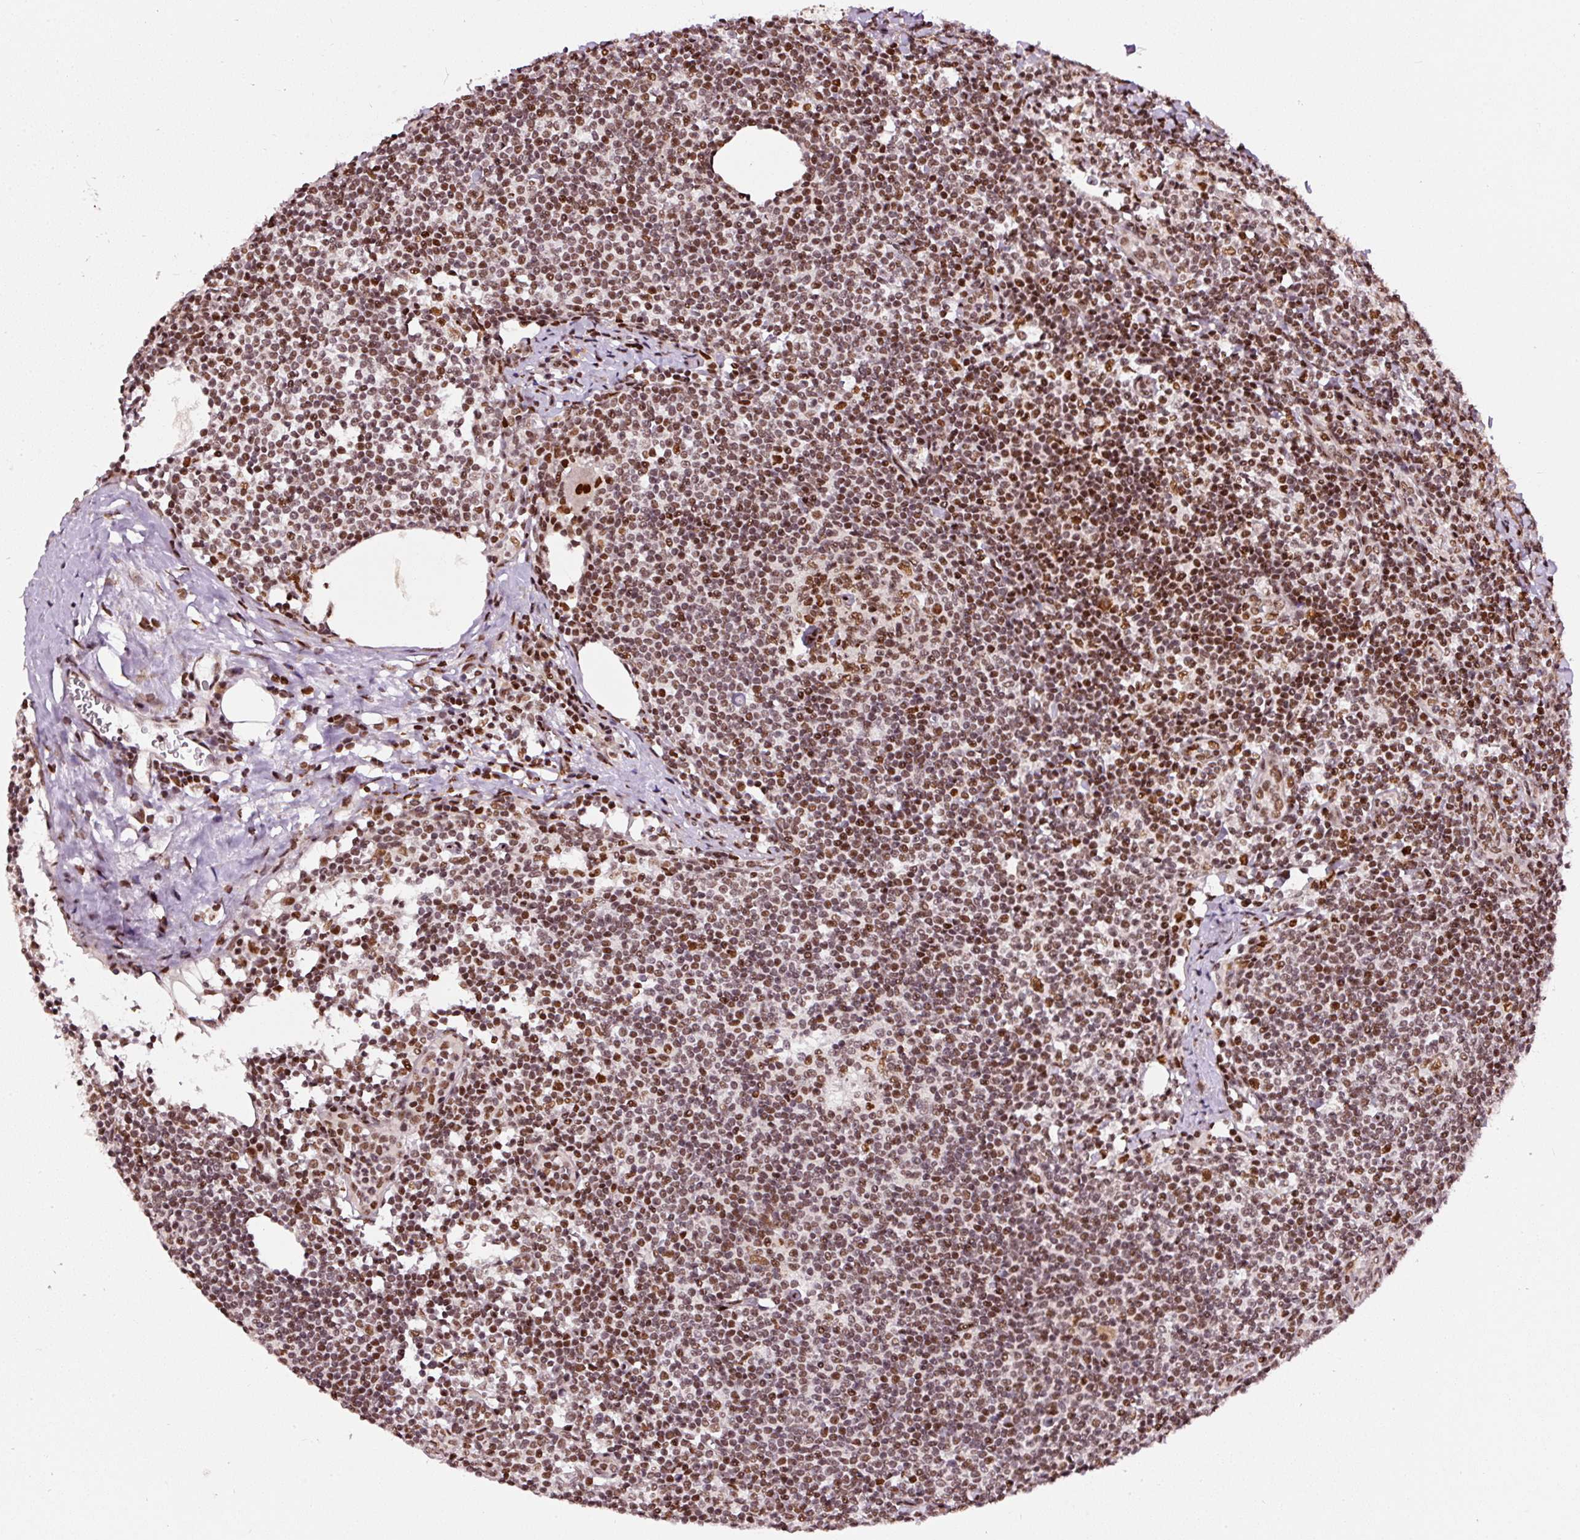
{"staining": {"intensity": "strong", "quantity": ">75%", "location": "nuclear"}, "tissue": "lymph node", "cell_type": "Germinal center cells", "image_type": "normal", "snomed": [{"axis": "morphology", "description": "Normal tissue, NOS"}, {"axis": "topography", "description": "Lymph node"}], "caption": "Protein expression analysis of benign lymph node demonstrates strong nuclear staining in about >75% of germinal center cells. (IHC, brightfield microscopy, high magnification).", "gene": "HNRNPC", "patient": {"sex": "female", "age": 59}}